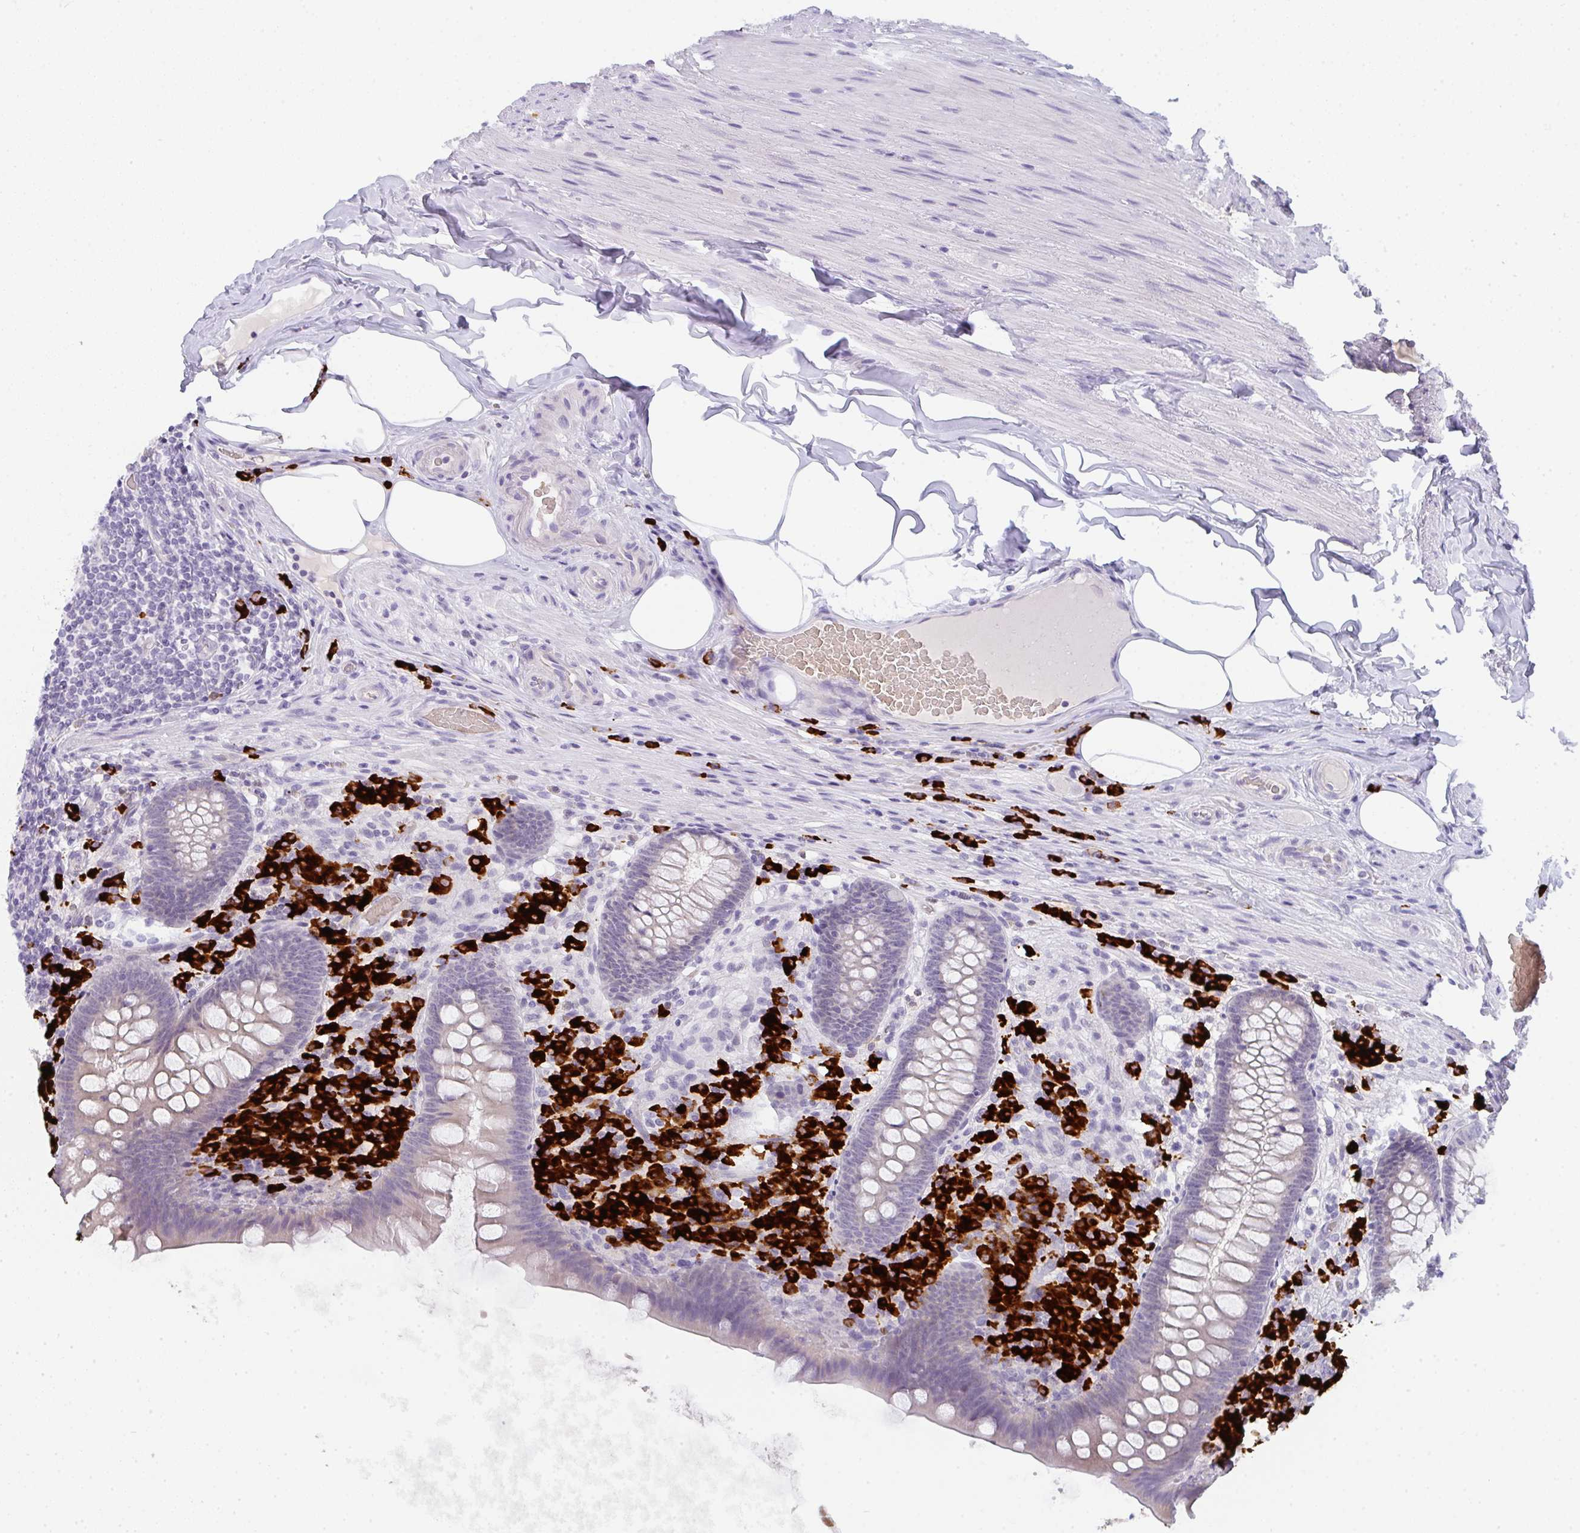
{"staining": {"intensity": "negative", "quantity": "none", "location": "none"}, "tissue": "appendix", "cell_type": "Glandular cells", "image_type": "normal", "snomed": [{"axis": "morphology", "description": "Normal tissue, NOS"}, {"axis": "topography", "description": "Appendix"}], "caption": "Glandular cells show no significant staining in benign appendix.", "gene": "CACNA1S", "patient": {"sex": "male", "age": 71}}